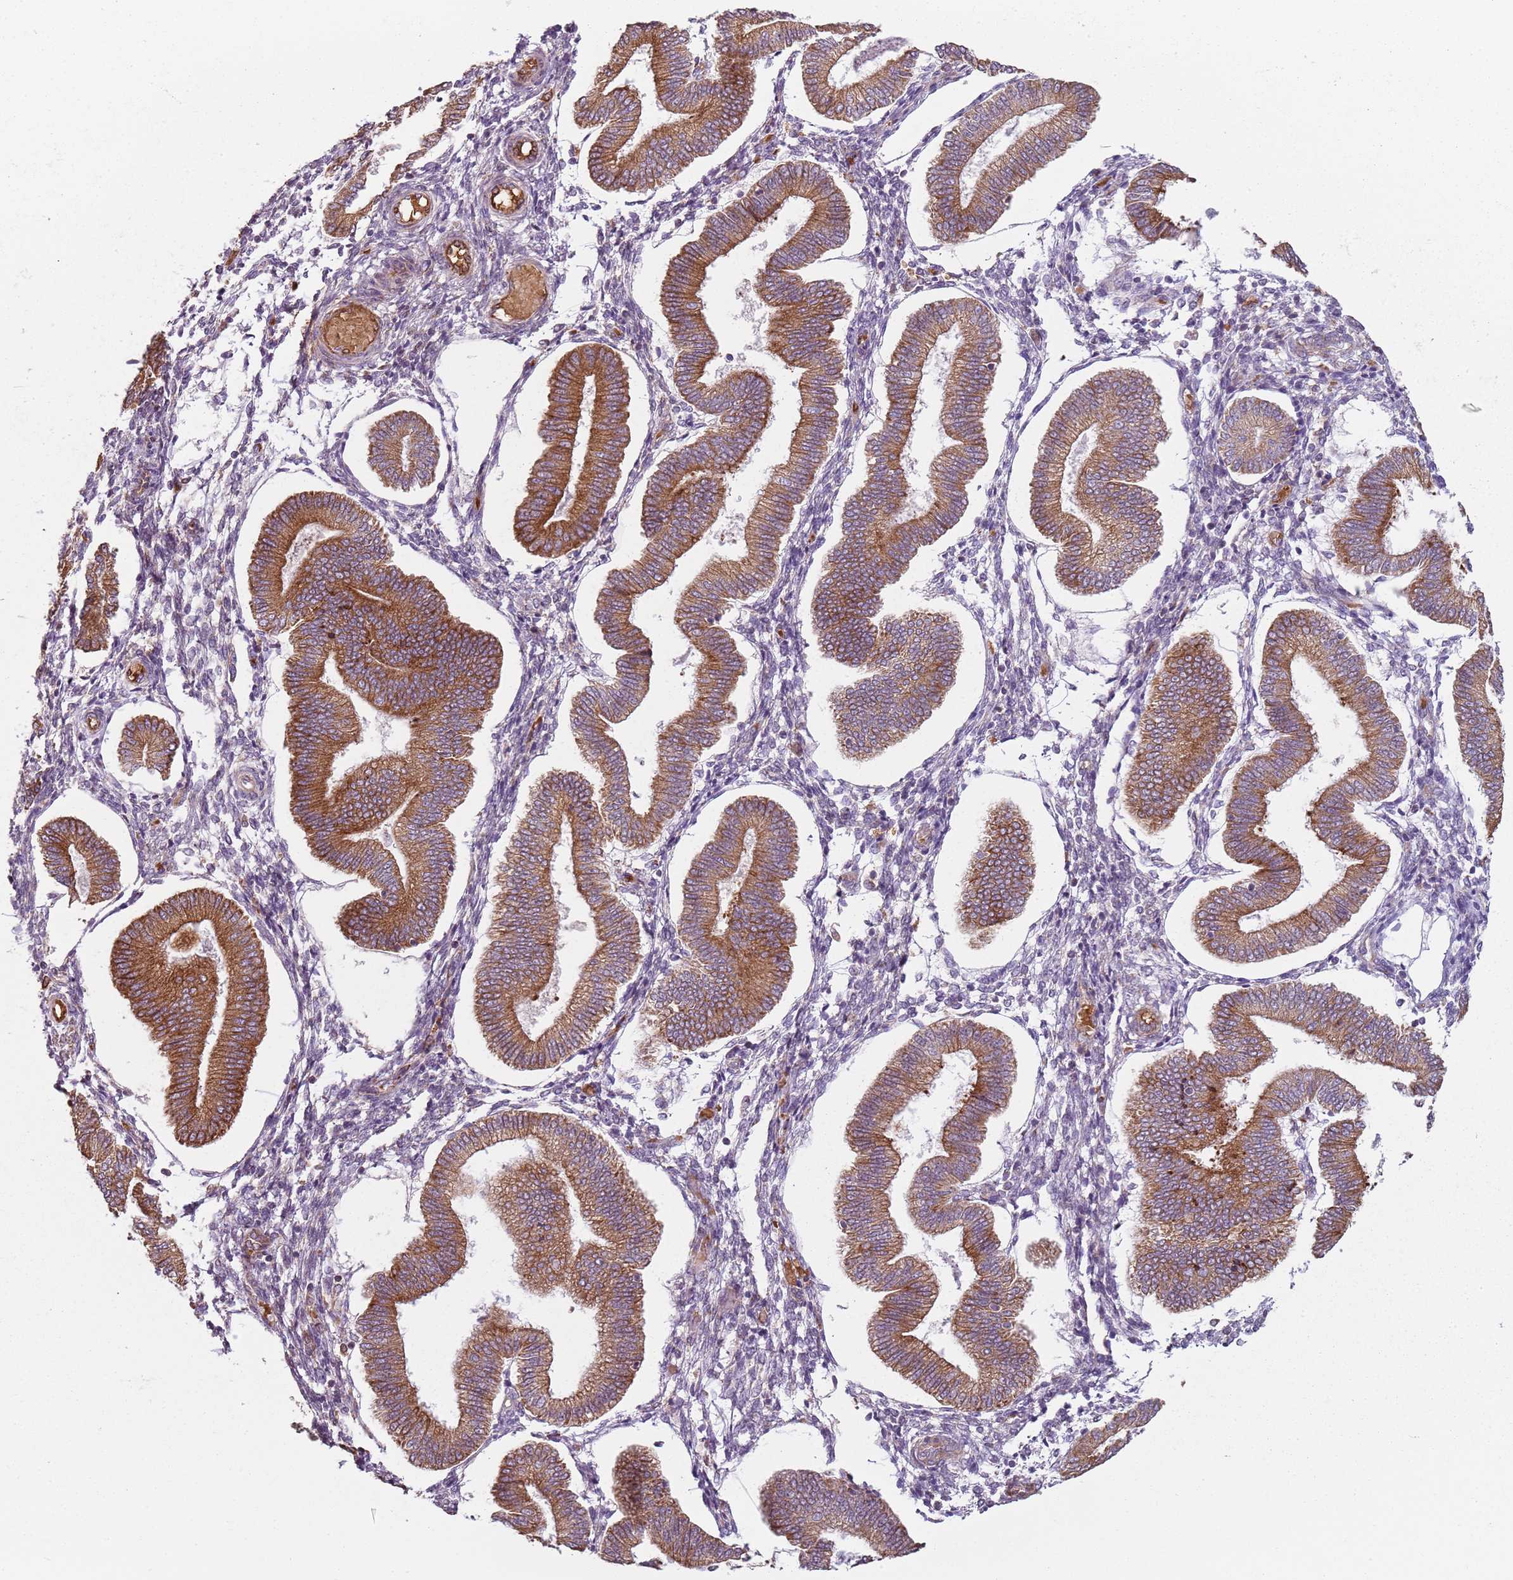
{"staining": {"intensity": "weak", "quantity": "<25%", "location": "cytoplasmic/membranous"}, "tissue": "endometrium", "cell_type": "Cells in endometrial stroma", "image_type": "normal", "snomed": [{"axis": "morphology", "description": "Normal tissue, NOS"}, {"axis": "topography", "description": "Endometrium"}], "caption": "Immunohistochemistry of benign human endometrium reveals no staining in cells in endometrial stroma. (Brightfield microscopy of DAB immunohistochemistry (IHC) at high magnification).", "gene": "SPATA2", "patient": {"sex": "female", "age": 39}}